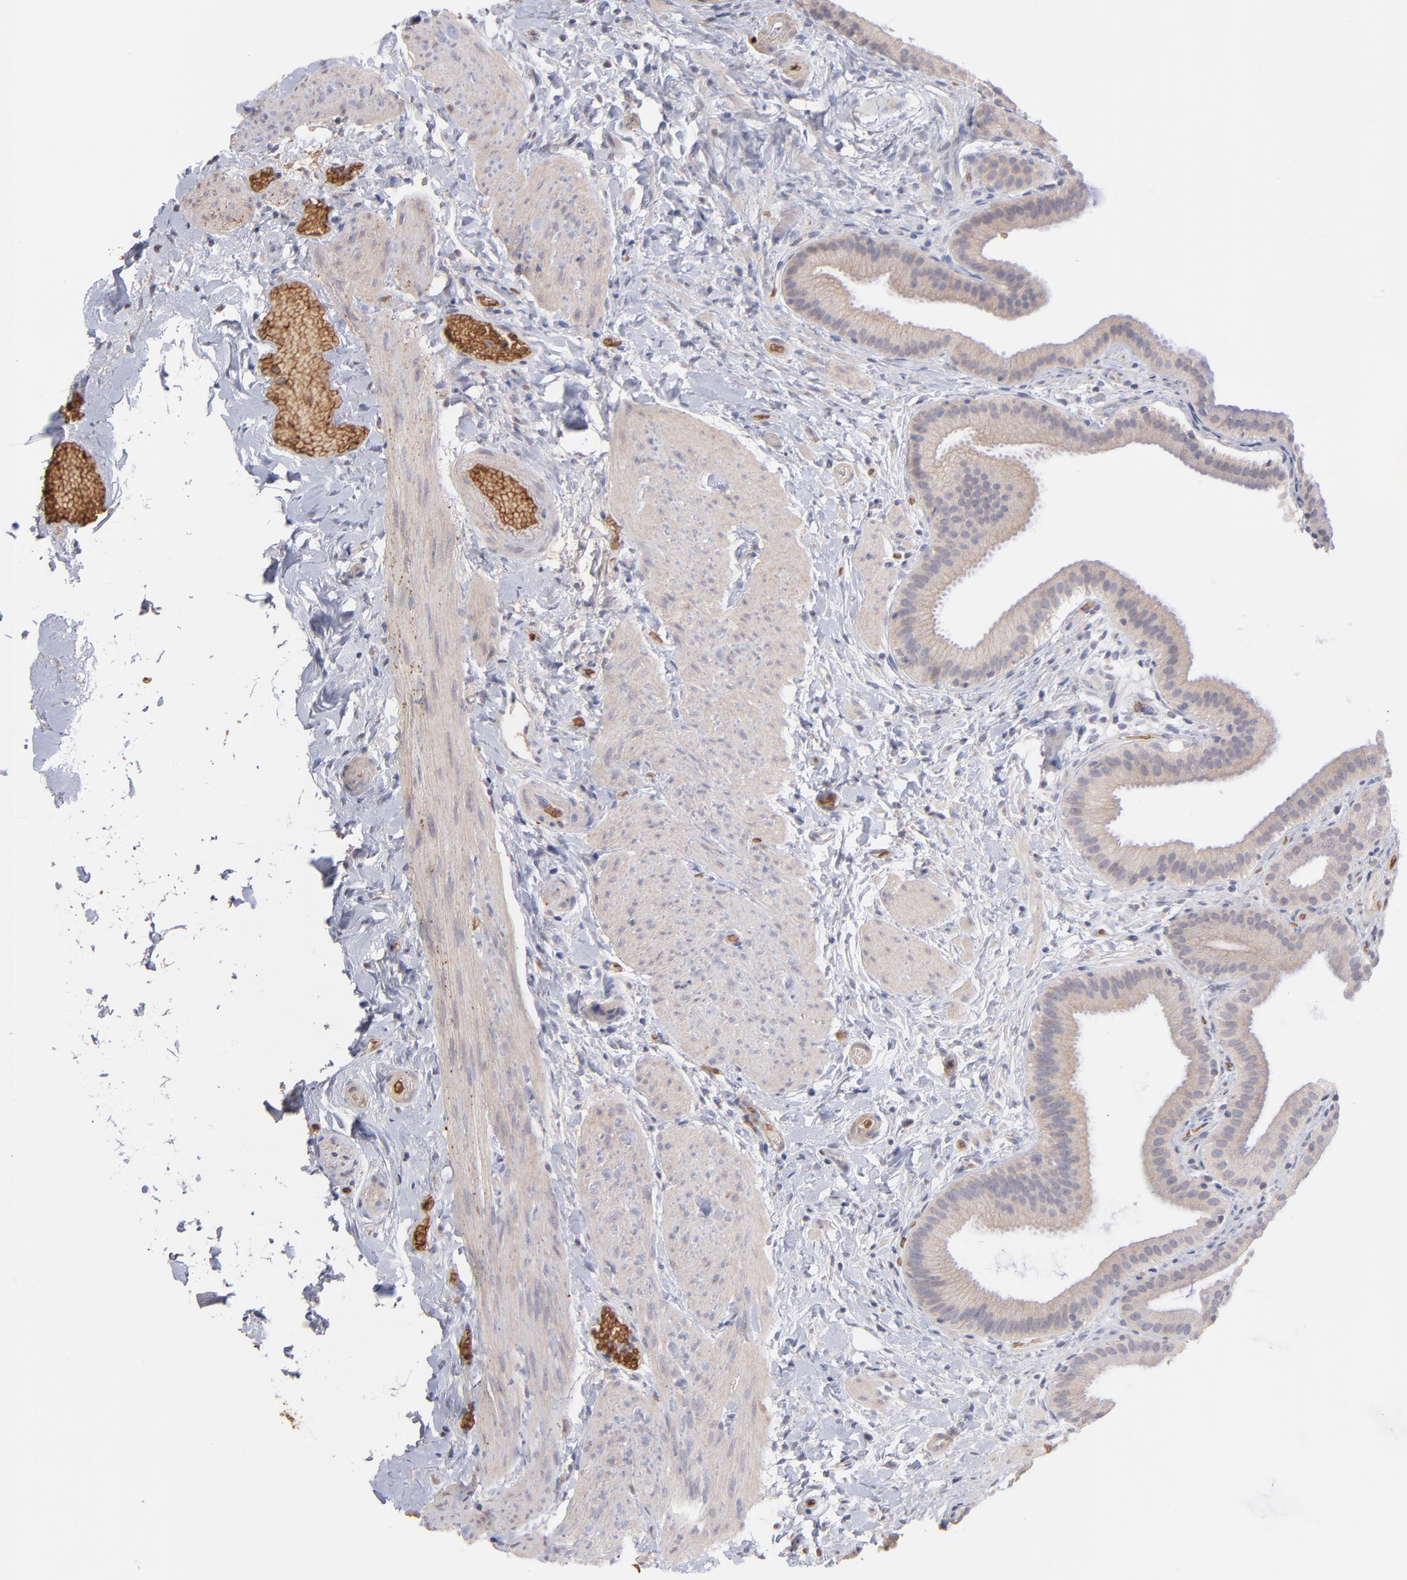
{"staining": {"intensity": "weak", "quantity": ">75%", "location": "cytoplasmic/membranous"}, "tissue": "gallbladder", "cell_type": "Glandular cells", "image_type": "normal", "snomed": [{"axis": "morphology", "description": "Normal tissue, NOS"}, {"axis": "topography", "description": "Gallbladder"}], "caption": "This is a histology image of immunohistochemistry staining of benign gallbladder, which shows weak expression in the cytoplasmic/membranous of glandular cells.", "gene": "F13B", "patient": {"sex": "female", "age": 63}}